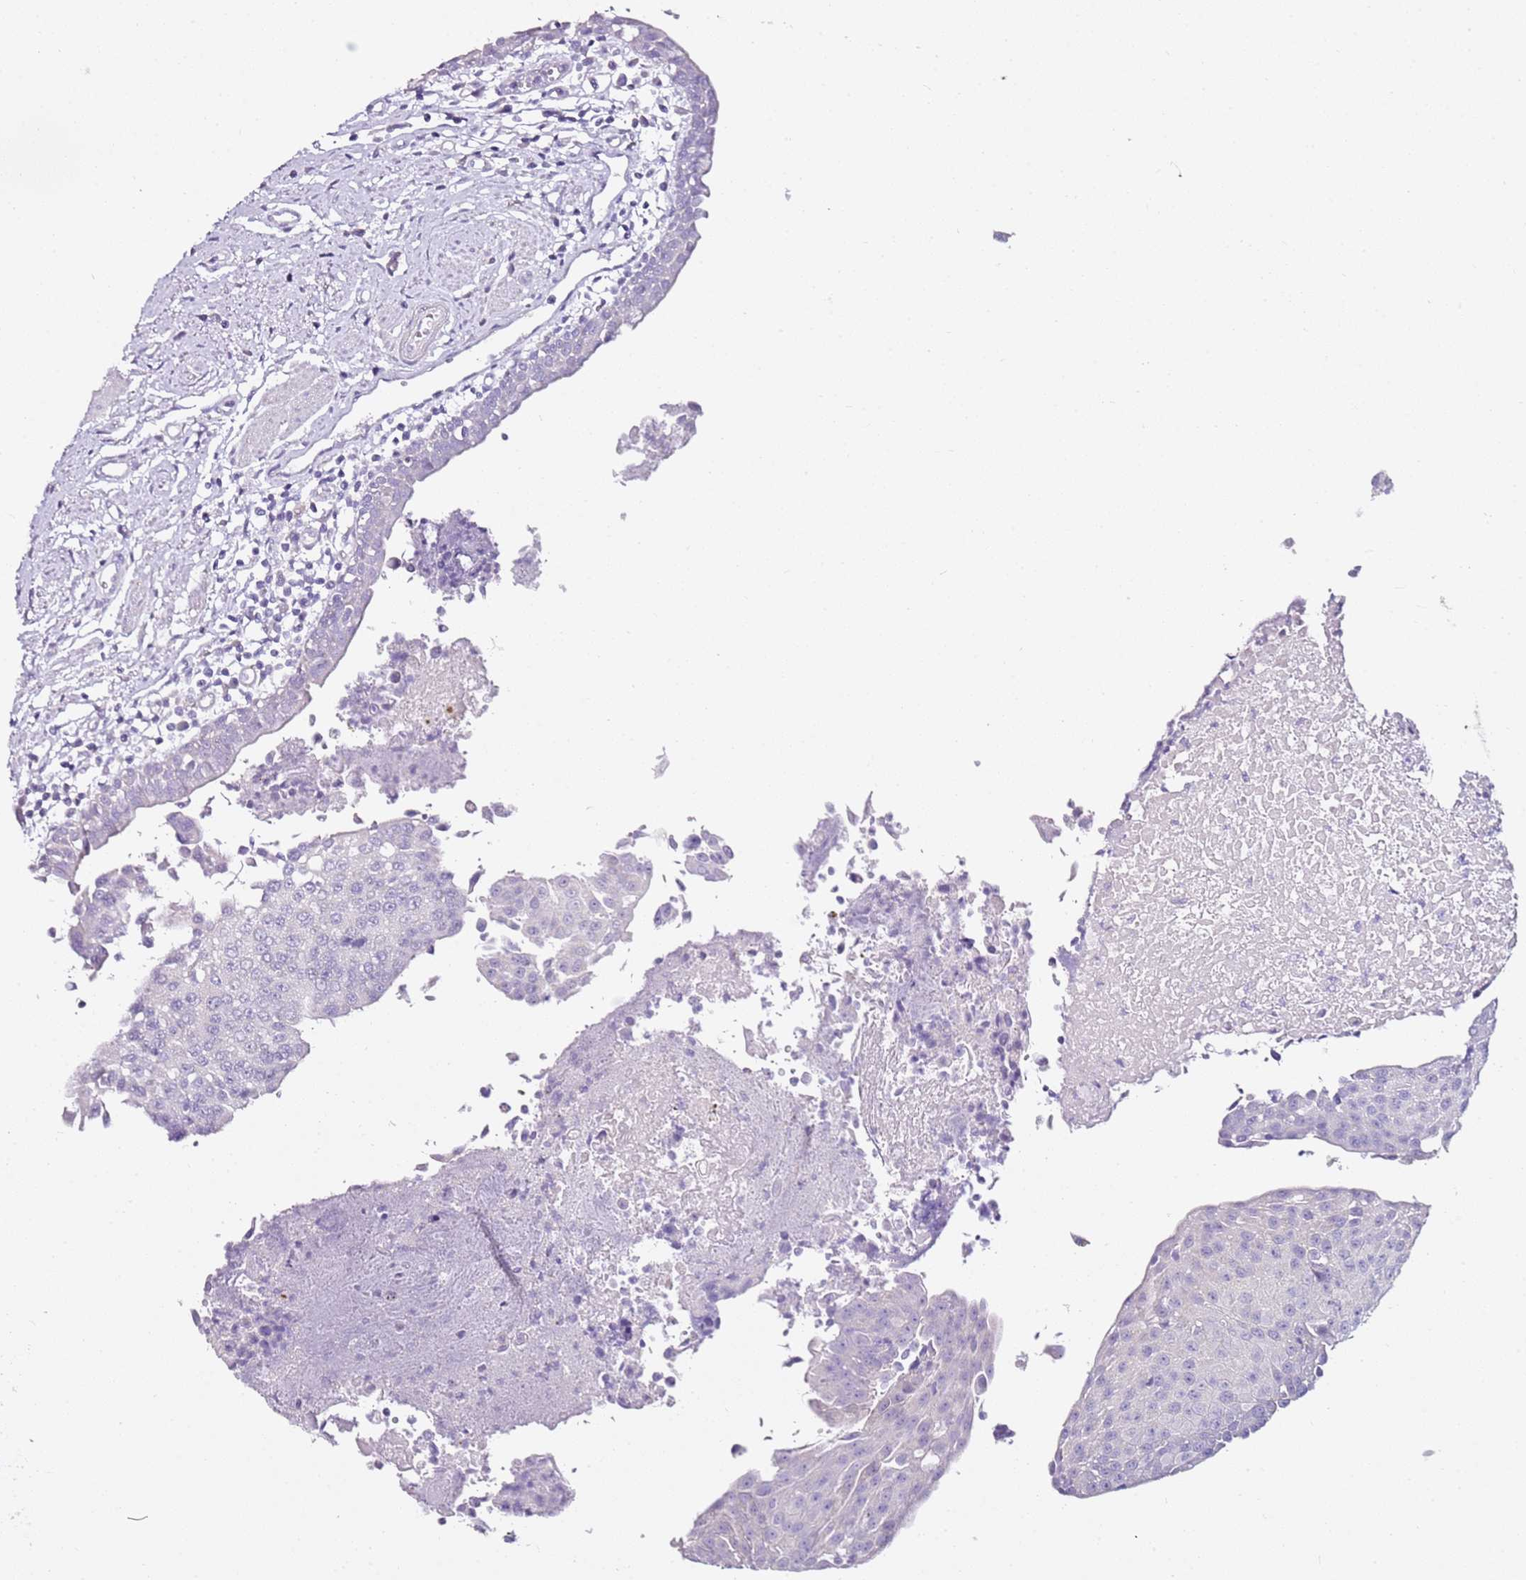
{"staining": {"intensity": "negative", "quantity": "none", "location": "none"}, "tissue": "urothelial cancer", "cell_type": "Tumor cells", "image_type": "cancer", "snomed": [{"axis": "morphology", "description": "Urothelial carcinoma, High grade"}, {"axis": "topography", "description": "Urinary bladder"}], "caption": "Human urothelial carcinoma (high-grade) stained for a protein using immunohistochemistry exhibits no staining in tumor cells.", "gene": "MYBPC3", "patient": {"sex": "female", "age": 85}}